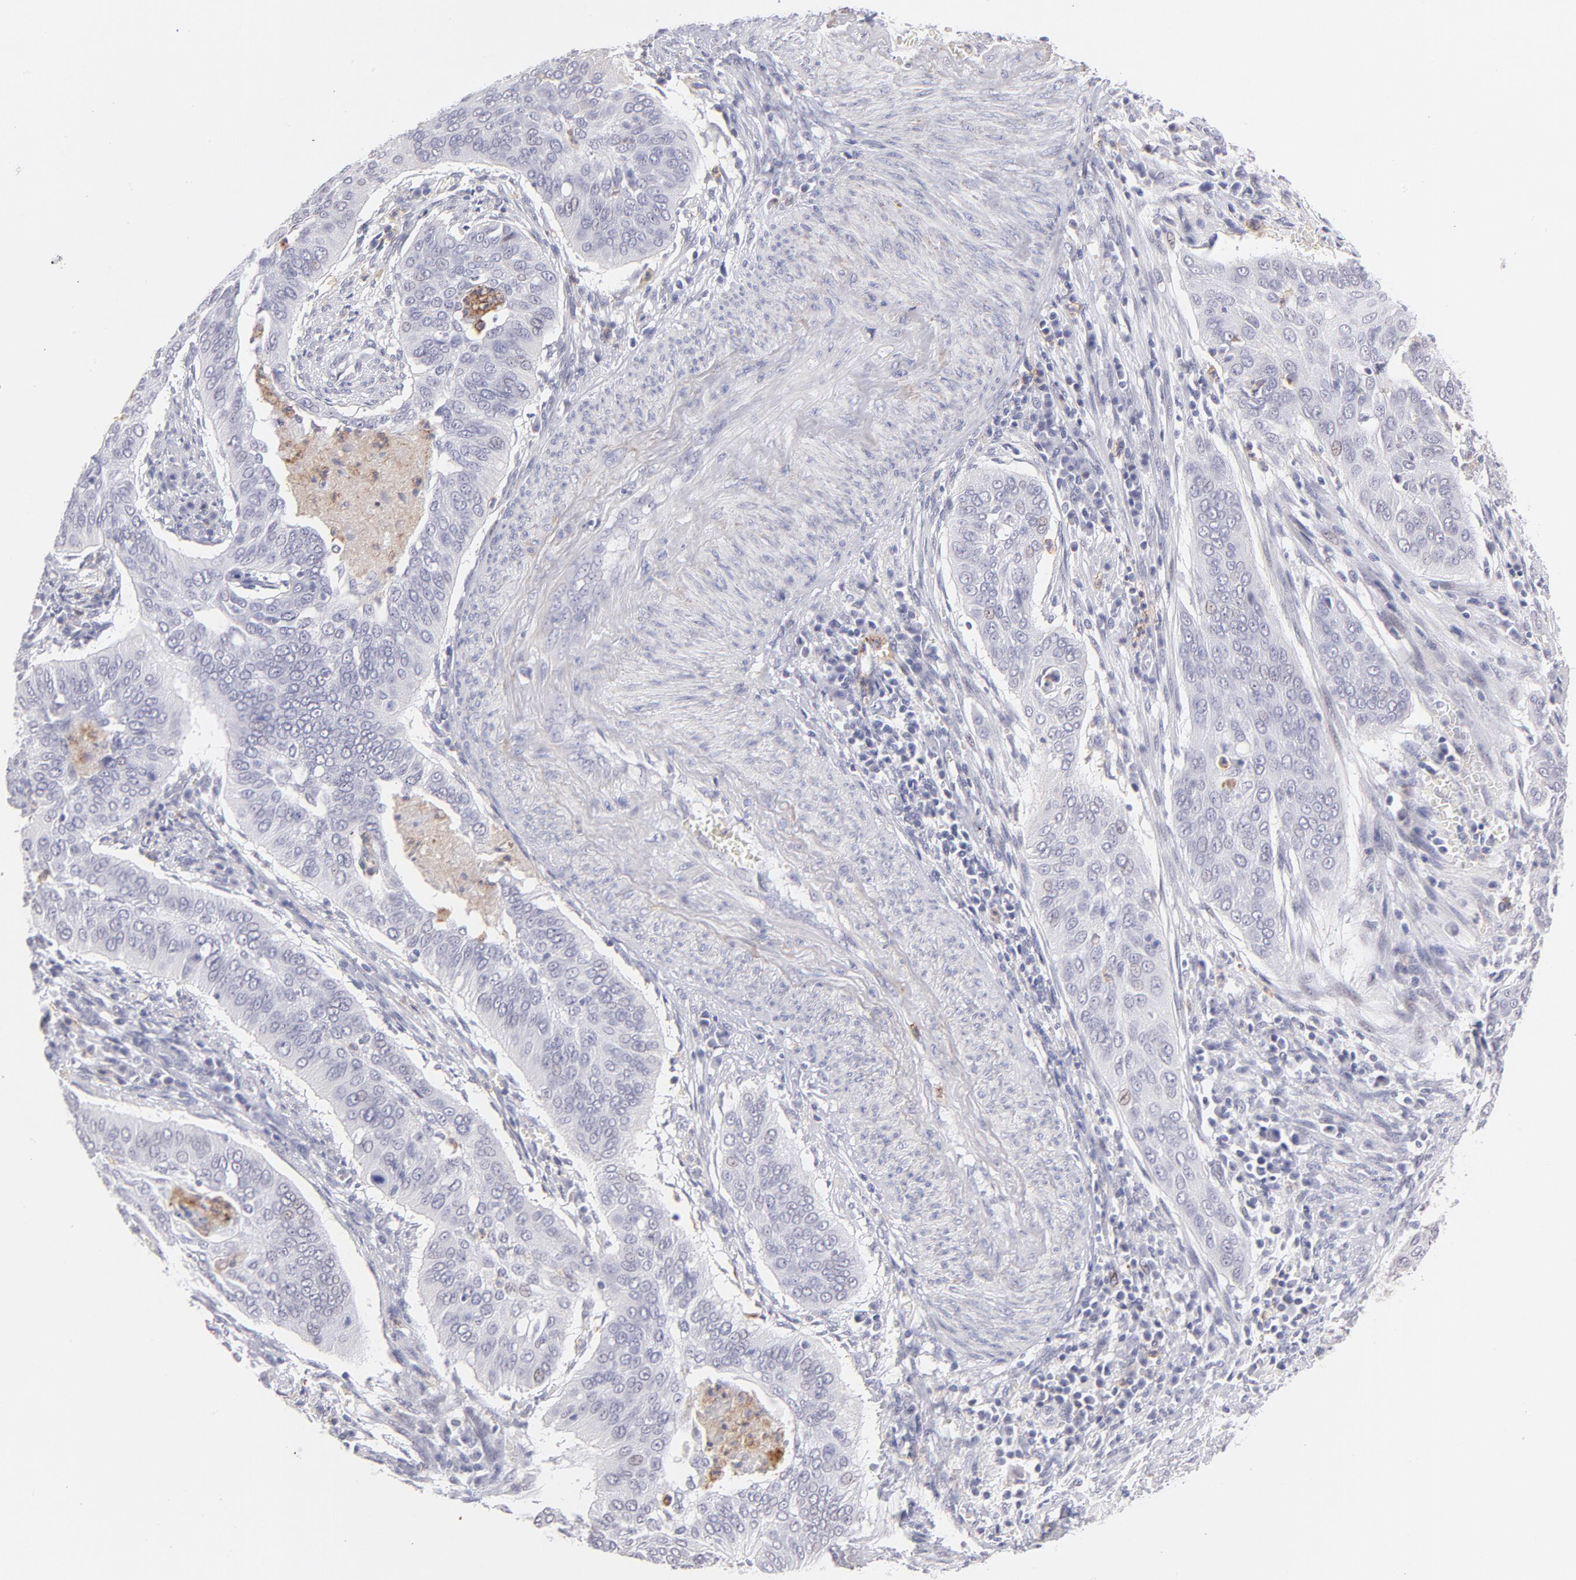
{"staining": {"intensity": "negative", "quantity": "none", "location": "none"}, "tissue": "cervical cancer", "cell_type": "Tumor cells", "image_type": "cancer", "snomed": [{"axis": "morphology", "description": "Squamous cell carcinoma, NOS"}, {"axis": "topography", "description": "Cervix"}], "caption": "Immunohistochemistry (IHC) micrograph of squamous cell carcinoma (cervical) stained for a protein (brown), which exhibits no positivity in tumor cells.", "gene": "LTB4R", "patient": {"sex": "female", "age": 39}}